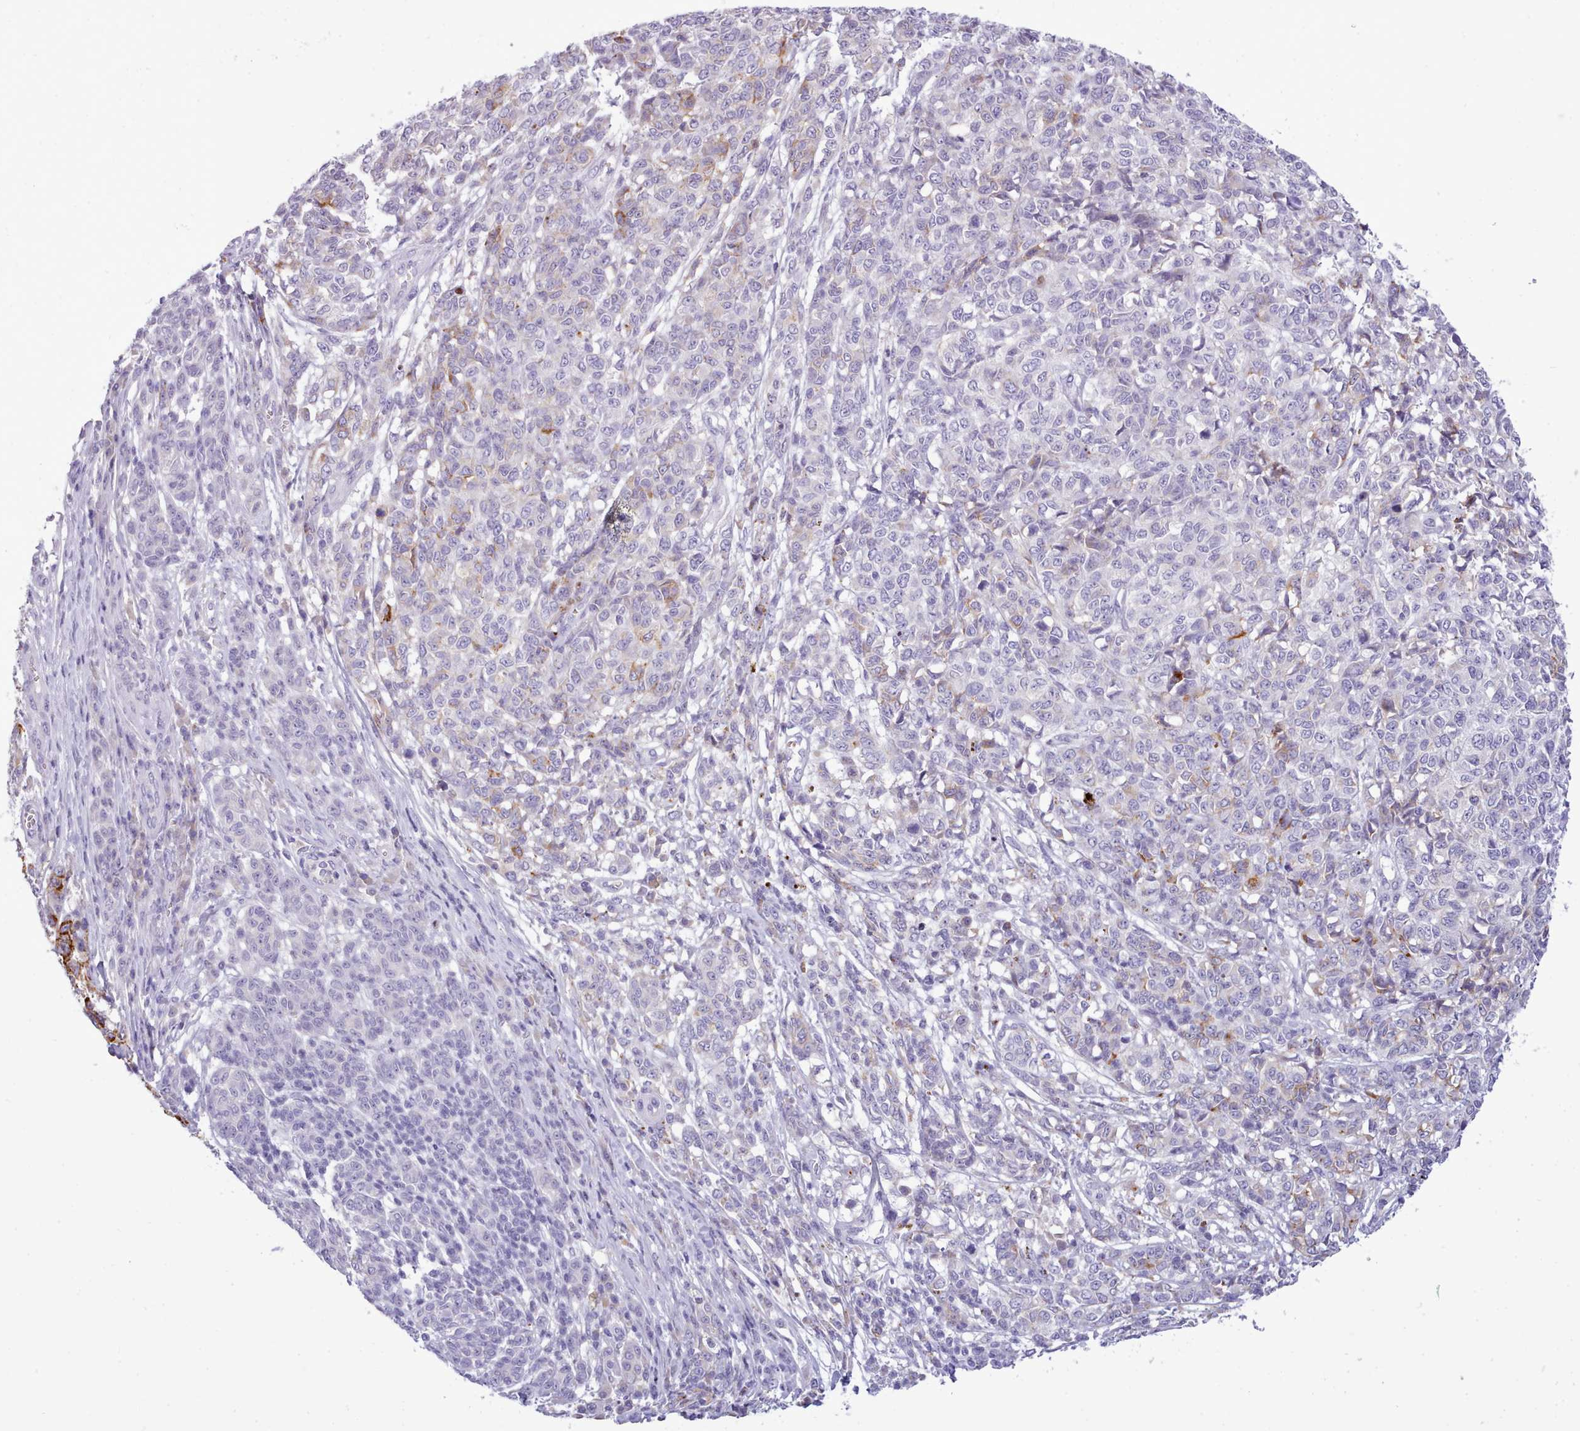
{"staining": {"intensity": "negative", "quantity": "none", "location": "none"}, "tissue": "melanoma", "cell_type": "Tumor cells", "image_type": "cancer", "snomed": [{"axis": "morphology", "description": "Malignant melanoma, NOS"}, {"axis": "topography", "description": "Skin"}], "caption": "High magnification brightfield microscopy of malignant melanoma stained with DAB (brown) and counterstained with hematoxylin (blue): tumor cells show no significant expression.", "gene": "CYP2A13", "patient": {"sex": "male", "age": 49}}